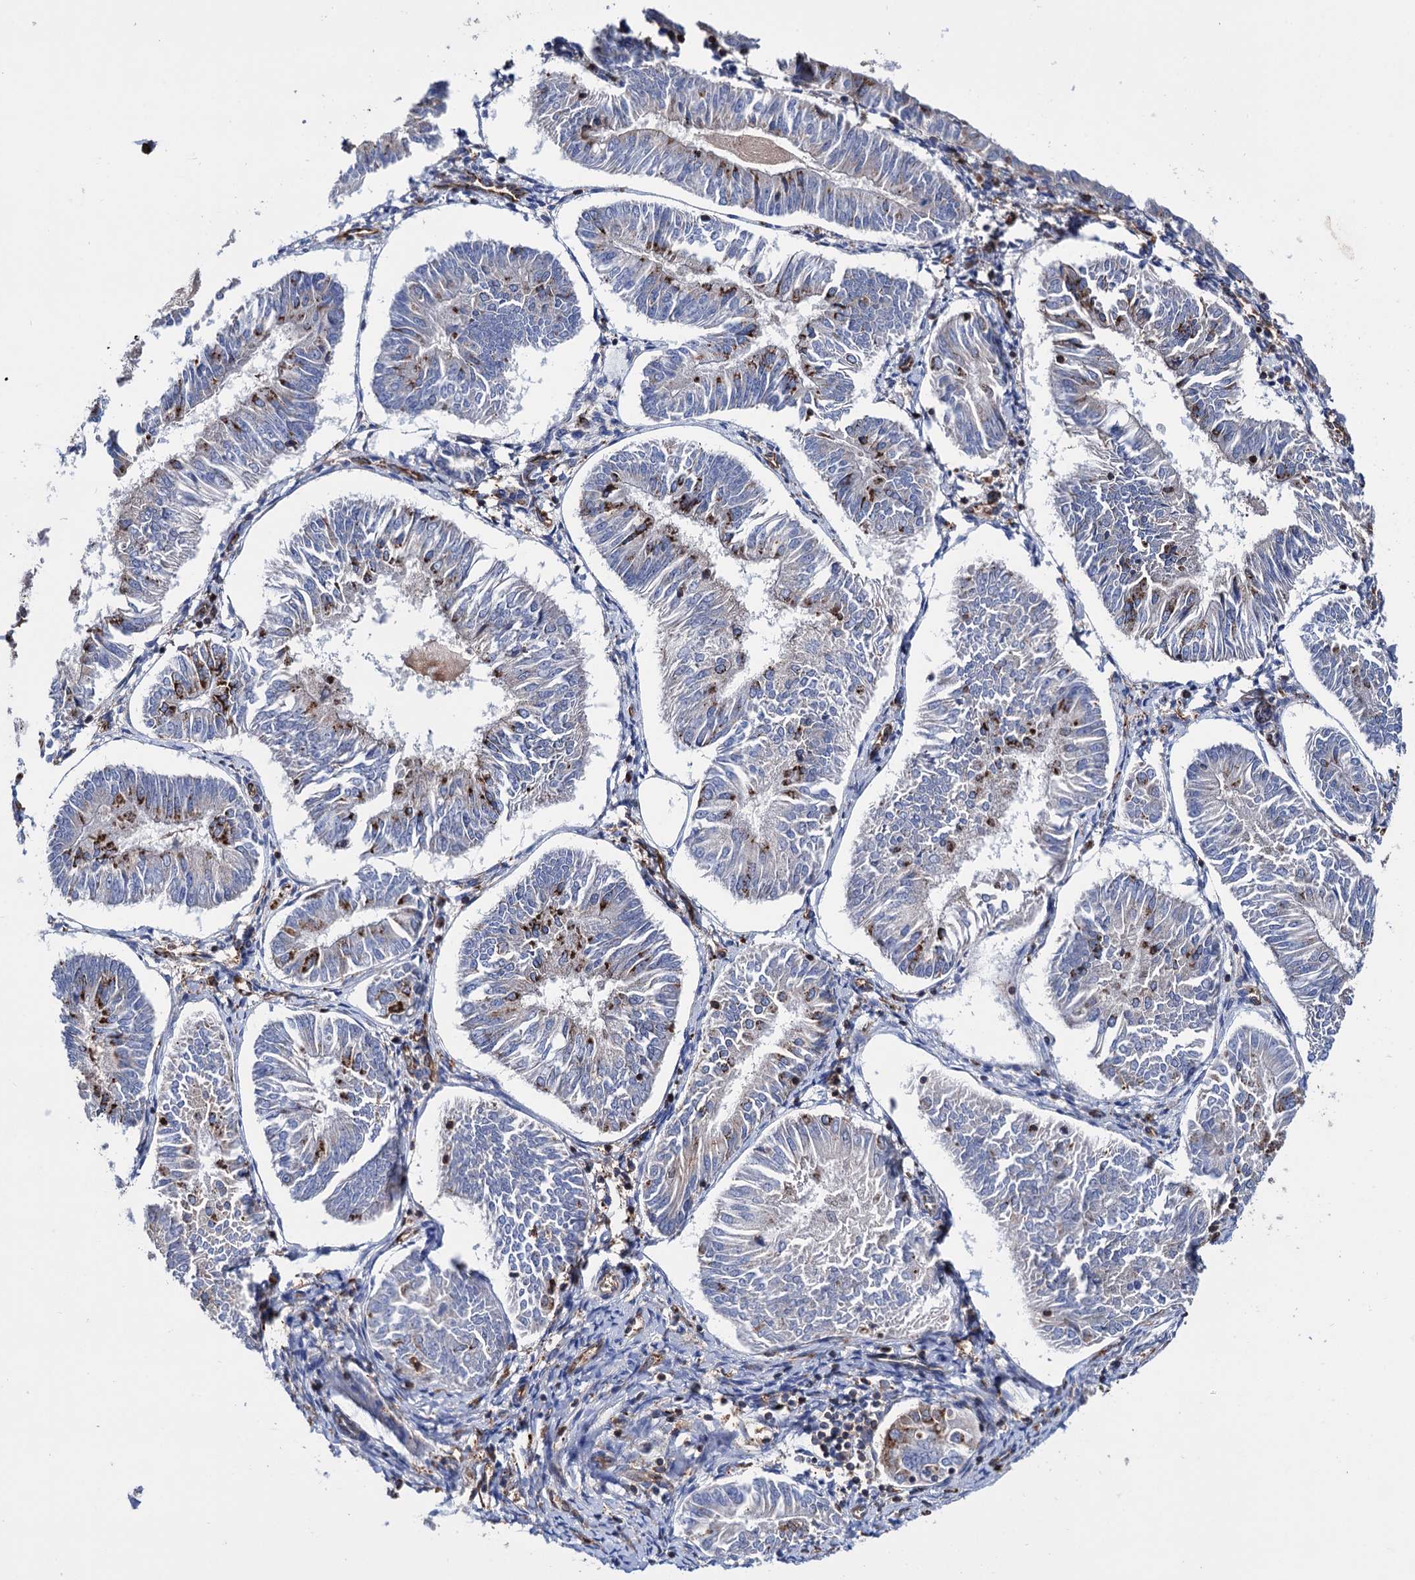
{"staining": {"intensity": "moderate", "quantity": "<25%", "location": "cytoplasmic/membranous"}, "tissue": "endometrial cancer", "cell_type": "Tumor cells", "image_type": "cancer", "snomed": [{"axis": "morphology", "description": "Adenocarcinoma, NOS"}, {"axis": "topography", "description": "Endometrium"}], "caption": "Protein expression by immunohistochemistry (IHC) displays moderate cytoplasmic/membranous staining in about <25% of tumor cells in adenocarcinoma (endometrial). (DAB (3,3'-diaminobenzidine) IHC with brightfield microscopy, high magnification).", "gene": "SCPEP1", "patient": {"sex": "female", "age": 58}}